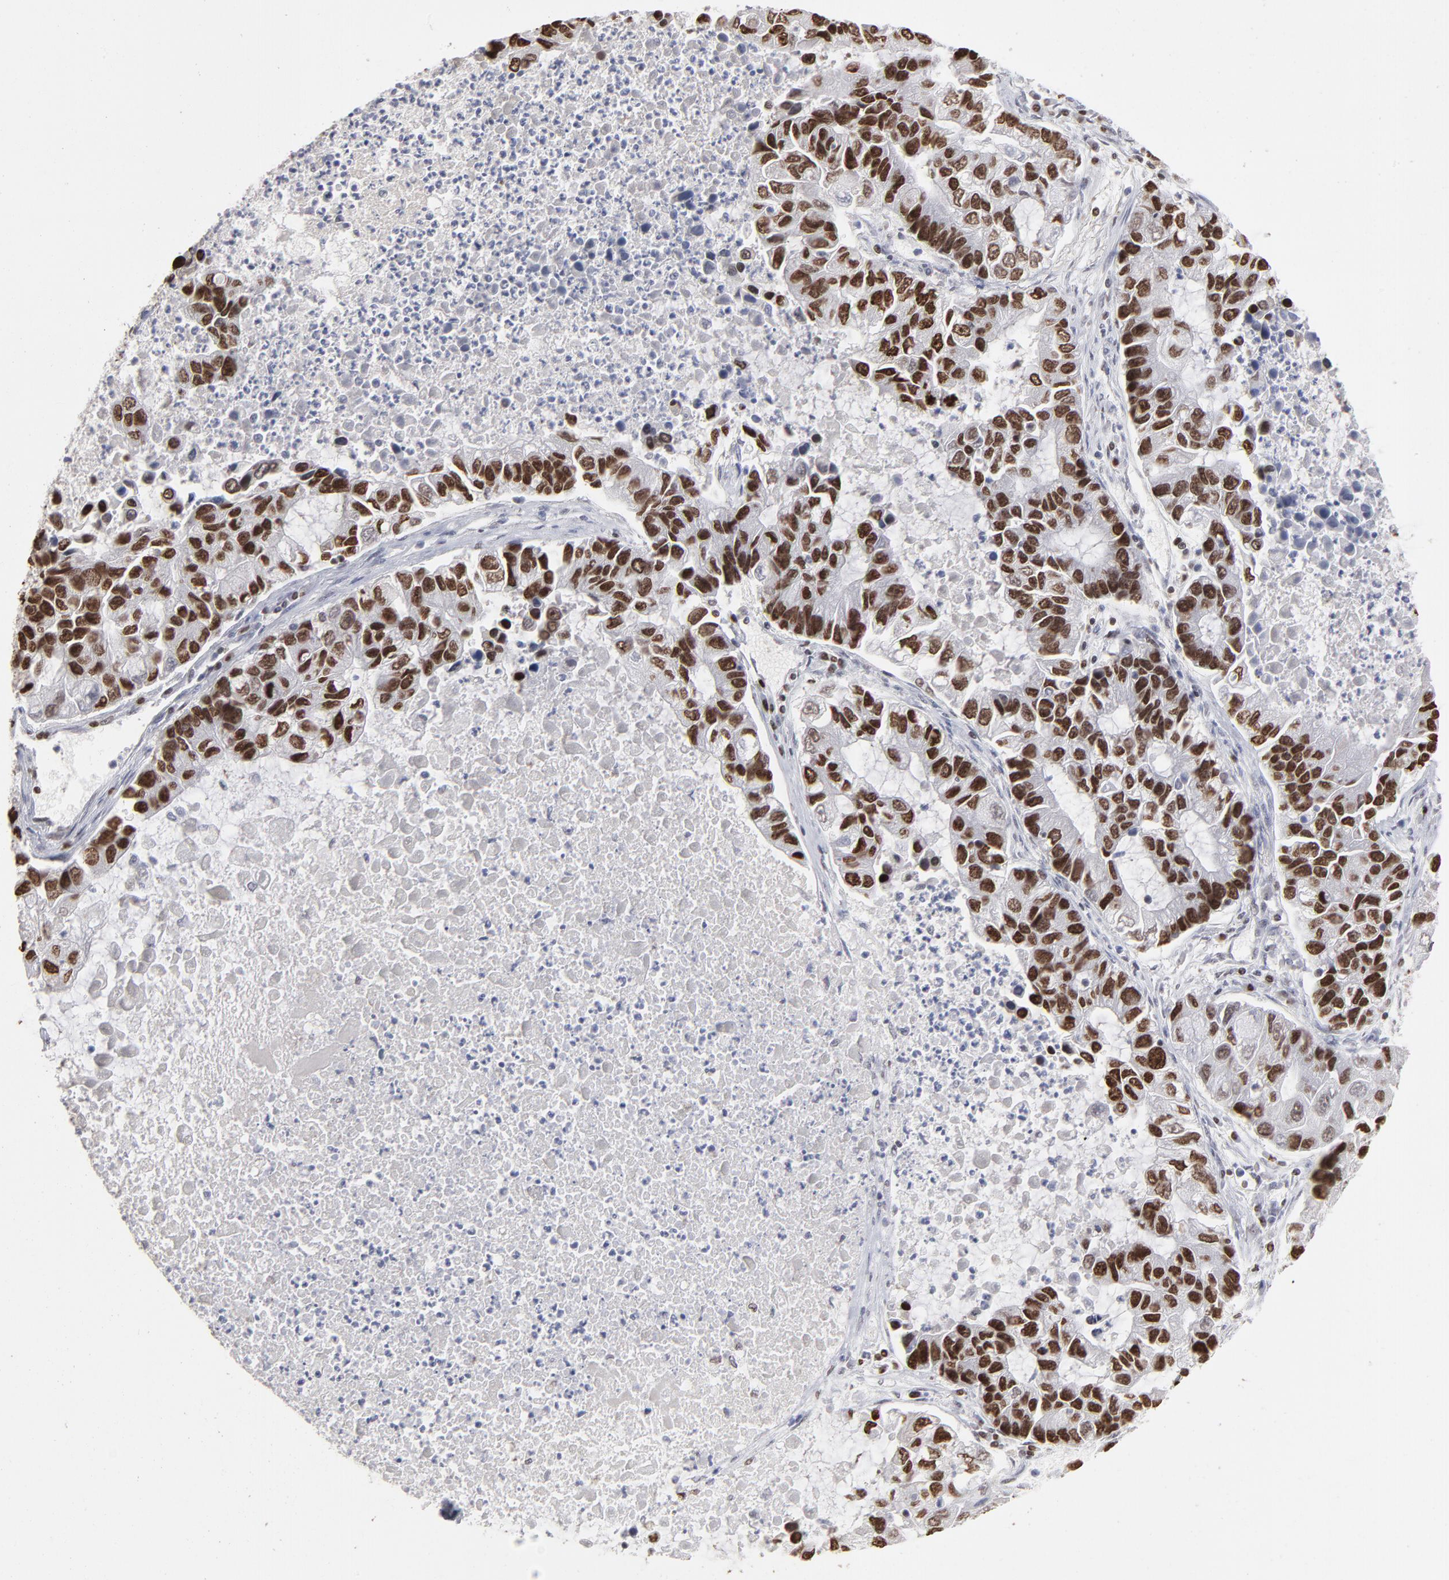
{"staining": {"intensity": "strong", "quantity": "25%-75%", "location": "nuclear"}, "tissue": "lung cancer", "cell_type": "Tumor cells", "image_type": "cancer", "snomed": [{"axis": "morphology", "description": "Adenocarcinoma, NOS"}, {"axis": "topography", "description": "Lung"}], "caption": "An image showing strong nuclear staining in approximately 25%-75% of tumor cells in lung adenocarcinoma, as visualized by brown immunohistochemical staining.", "gene": "PARP1", "patient": {"sex": "female", "age": 51}}